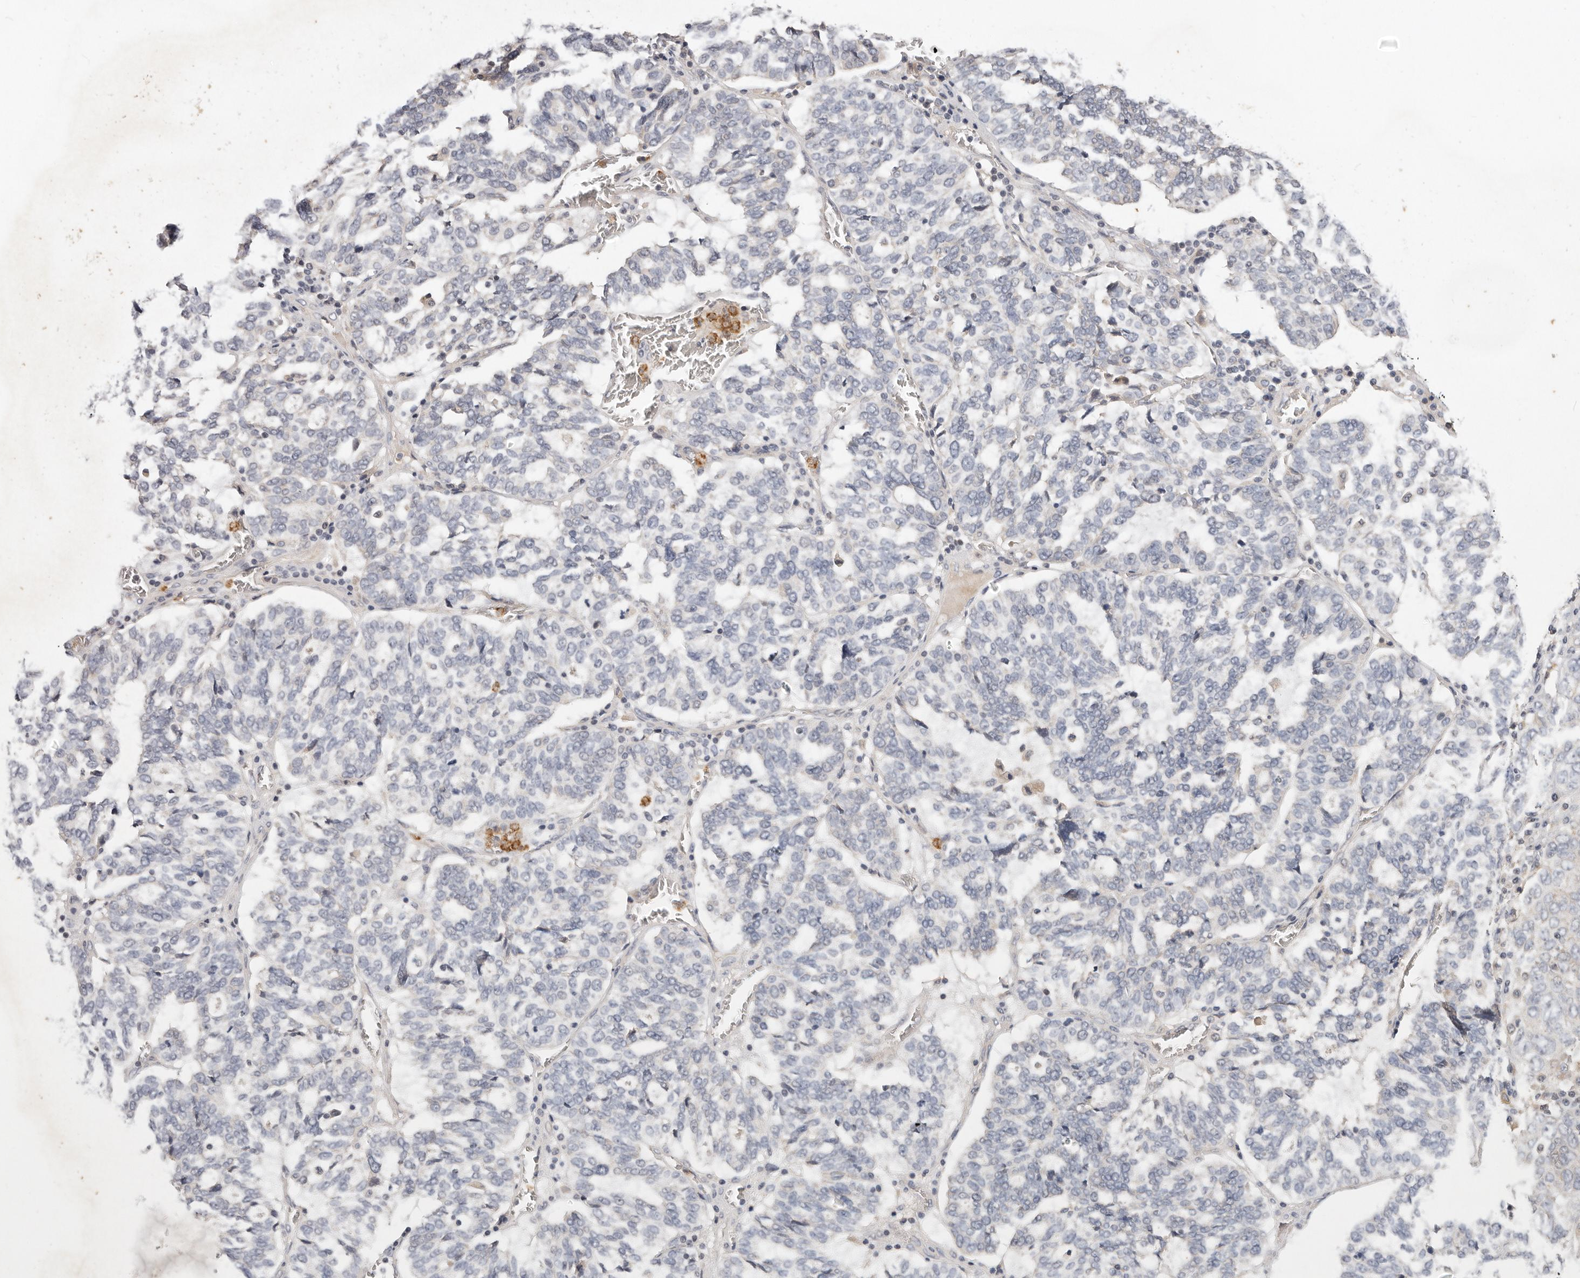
{"staining": {"intensity": "negative", "quantity": "none", "location": "none"}, "tissue": "ovarian cancer", "cell_type": "Tumor cells", "image_type": "cancer", "snomed": [{"axis": "morphology", "description": "Cystadenocarcinoma, serous, NOS"}, {"axis": "topography", "description": "Ovary"}], "caption": "Tumor cells show no significant staining in ovarian cancer (serous cystadenocarcinoma). (DAB (3,3'-diaminobenzidine) IHC with hematoxylin counter stain).", "gene": "USP49", "patient": {"sex": "female", "age": 59}}